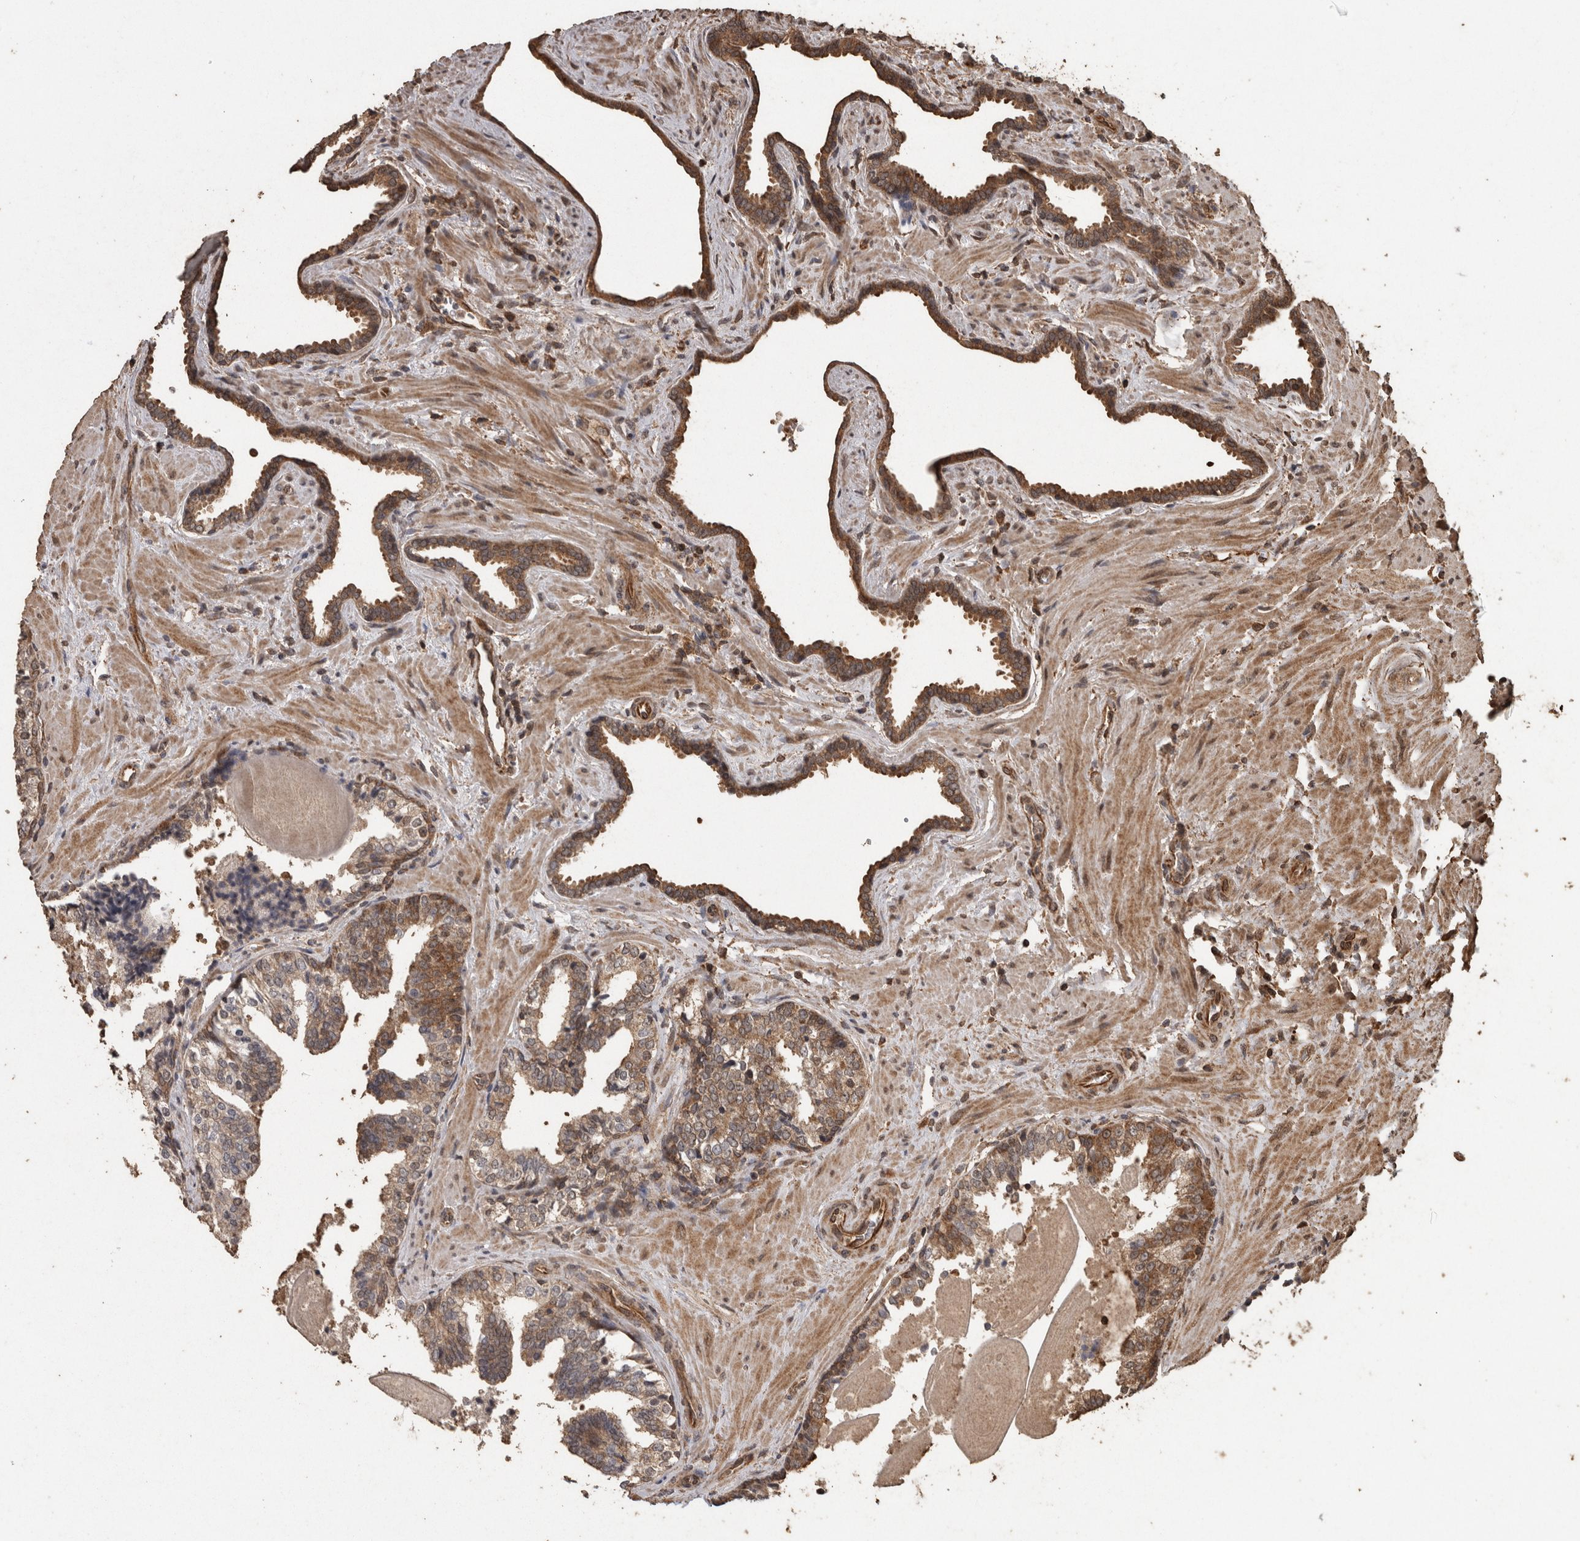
{"staining": {"intensity": "moderate", "quantity": ">75%", "location": "cytoplasmic/membranous"}, "tissue": "prostate cancer", "cell_type": "Tumor cells", "image_type": "cancer", "snomed": [{"axis": "morphology", "description": "Adenocarcinoma, Low grade"}, {"axis": "topography", "description": "Prostate"}], "caption": "An immunohistochemistry micrograph of neoplastic tissue is shown. Protein staining in brown shows moderate cytoplasmic/membranous positivity in low-grade adenocarcinoma (prostate) within tumor cells. (DAB IHC, brown staining for protein, blue staining for nuclei).", "gene": "PINK1", "patient": {"sex": "male", "age": 60}}